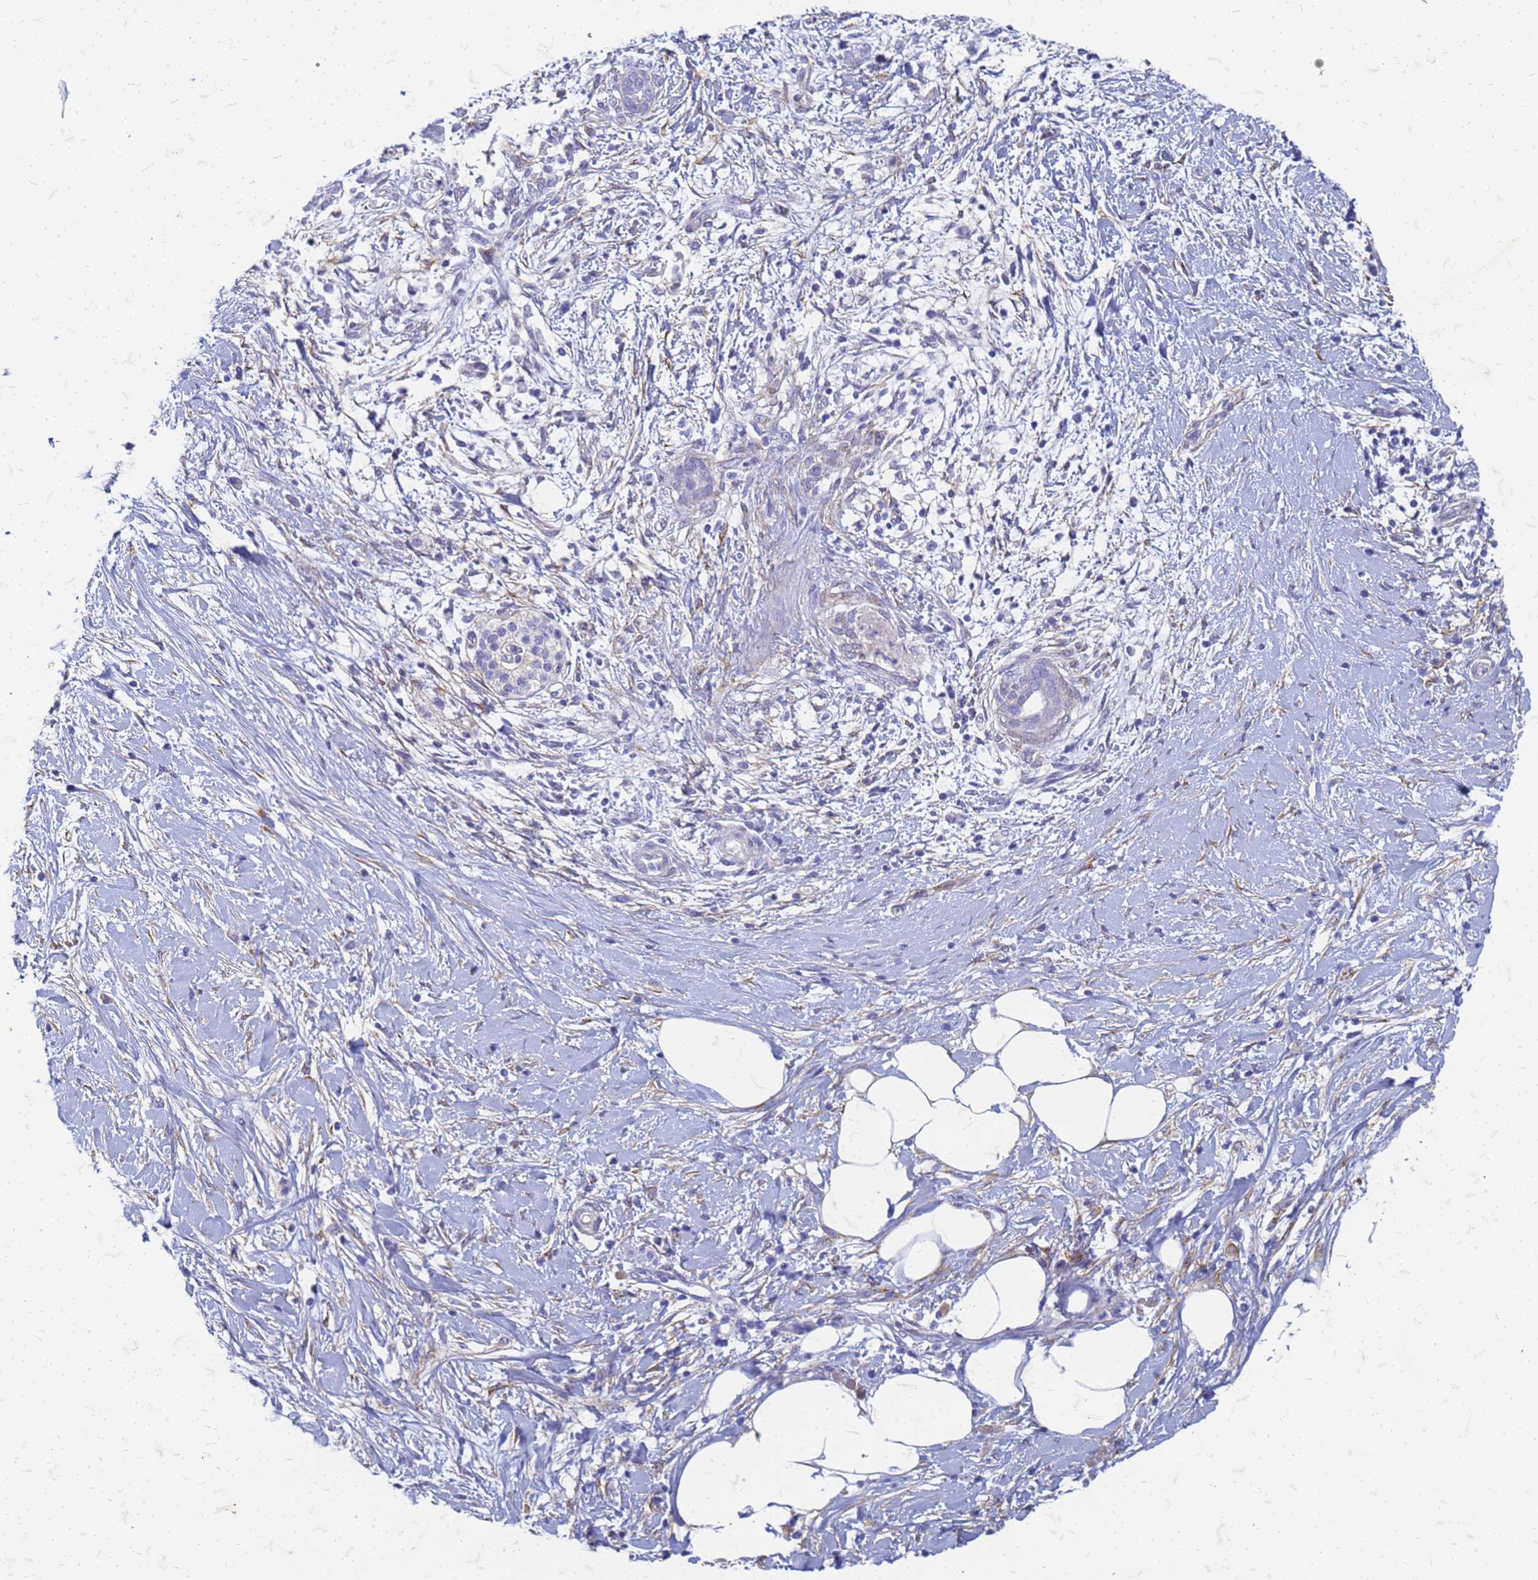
{"staining": {"intensity": "negative", "quantity": "none", "location": "none"}, "tissue": "pancreatic cancer", "cell_type": "Tumor cells", "image_type": "cancer", "snomed": [{"axis": "morphology", "description": "Adenocarcinoma, NOS"}, {"axis": "topography", "description": "Pancreas"}], "caption": "High magnification brightfield microscopy of pancreatic cancer stained with DAB (3,3'-diaminobenzidine) (brown) and counterstained with hematoxylin (blue): tumor cells show no significant staining.", "gene": "TRIM64B", "patient": {"sex": "male", "age": 58}}